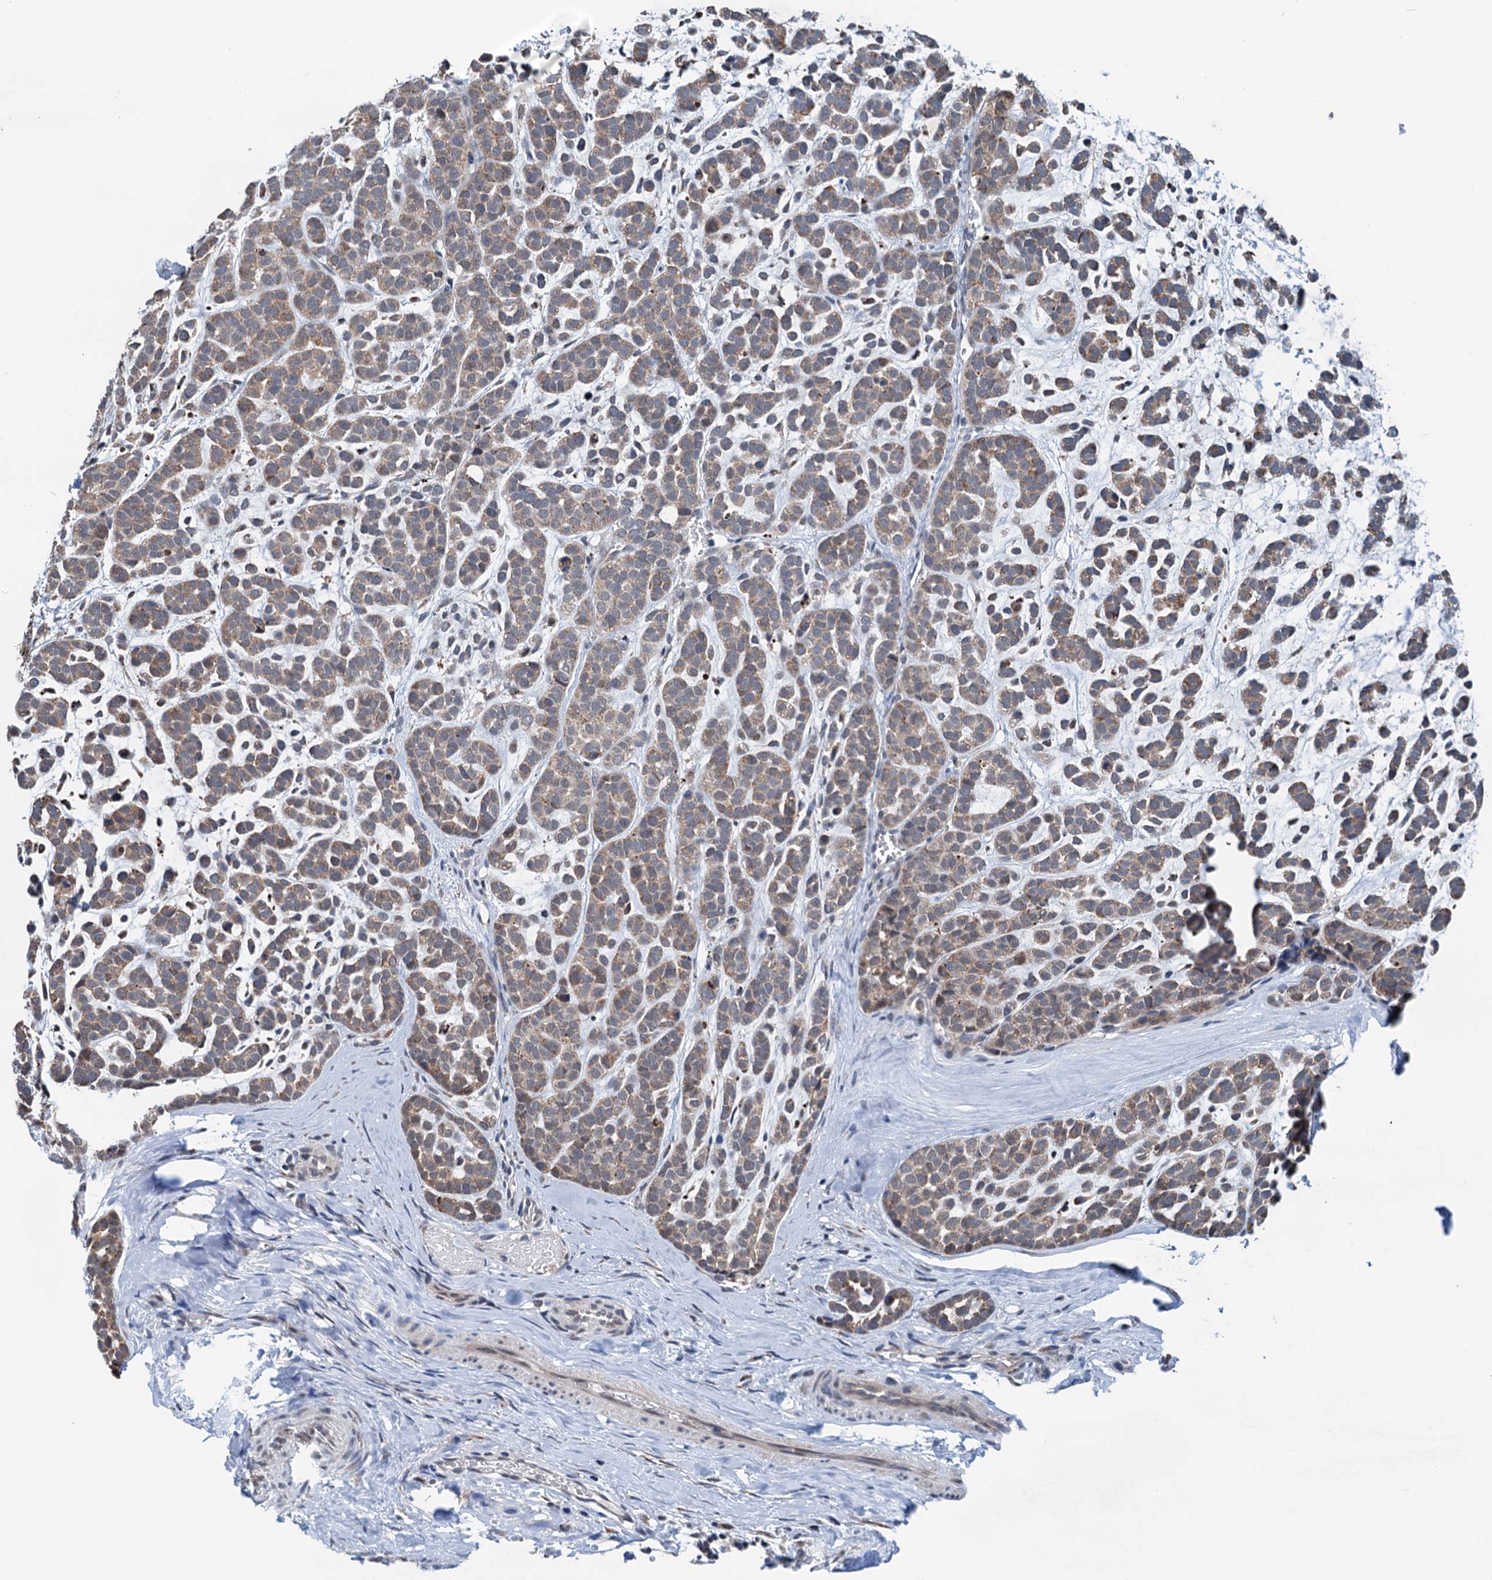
{"staining": {"intensity": "moderate", "quantity": ">75%", "location": "cytoplasmic/membranous"}, "tissue": "head and neck cancer", "cell_type": "Tumor cells", "image_type": "cancer", "snomed": [{"axis": "morphology", "description": "Adenocarcinoma, NOS"}, {"axis": "morphology", "description": "Adenoma, NOS"}, {"axis": "topography", "description": "Head-Neck"}], "caption": "A photomicrograph of human head and neck adenocarcinoma stained for a protein reveals moderate cytoplasmic/membranous brown staining in tumor cells.", "gene": "SHLD1", "patient": {"sex": "female", "age": 55}}